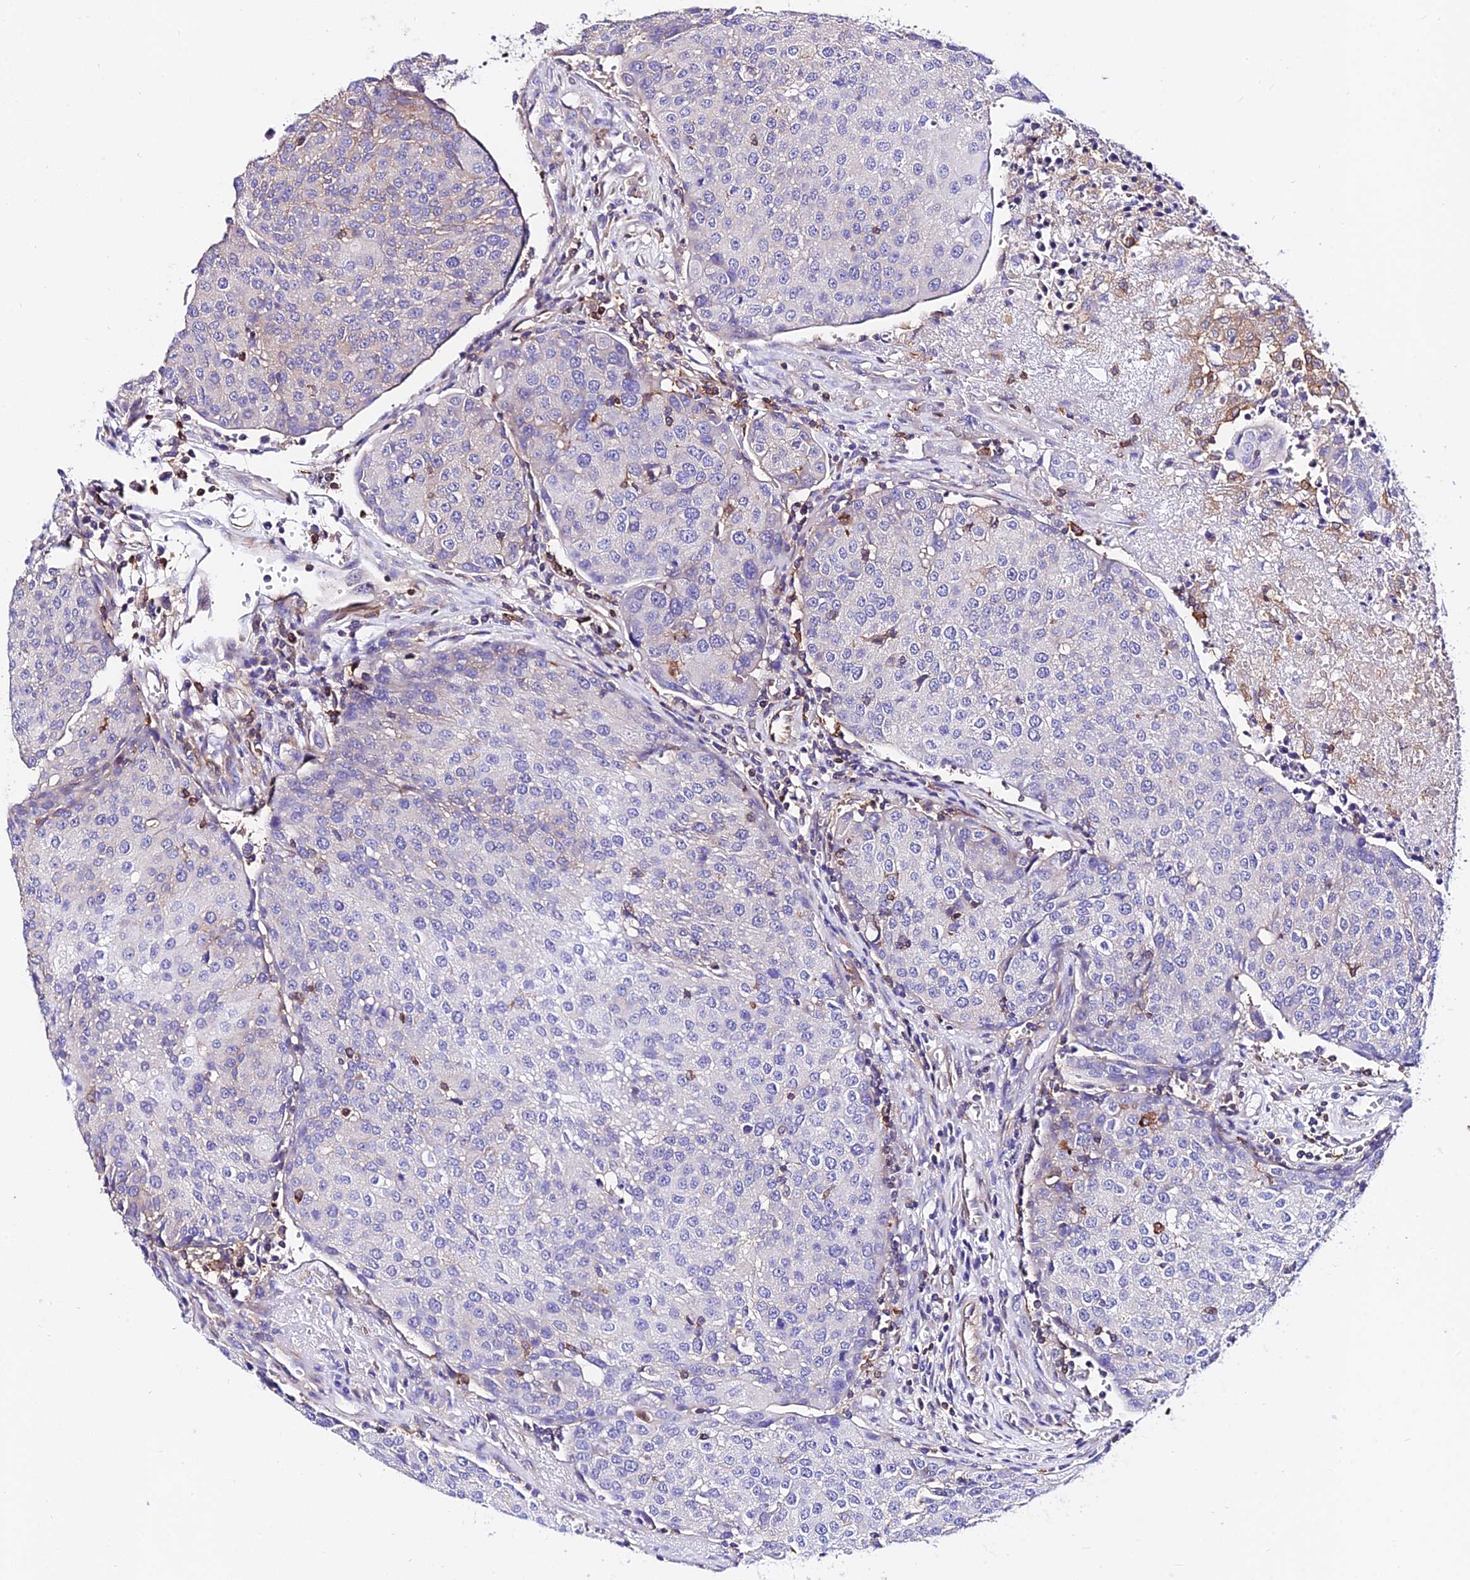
{"staining": {"intensity": "weak", "quantity": "<25%", "location": "cytoplasmic/membranous"}, "tissue": "urothelial cancer", "cell_type": "Tumor cells", "image_type": "cancer", "snomed": [{"axis": "morphology", "description": "Urothelial carcinoma, High grade"}, {"axis": "topography", "description": "Urinary bladder"}], "caption": "Immunohistochemistry image of human urothelial carcinoma (high-grade) stained for a protein (brown), which displays no positivity in tumor cells.", "gene": "CSRP1", "patient": {"sex": "female", "age": 85}}